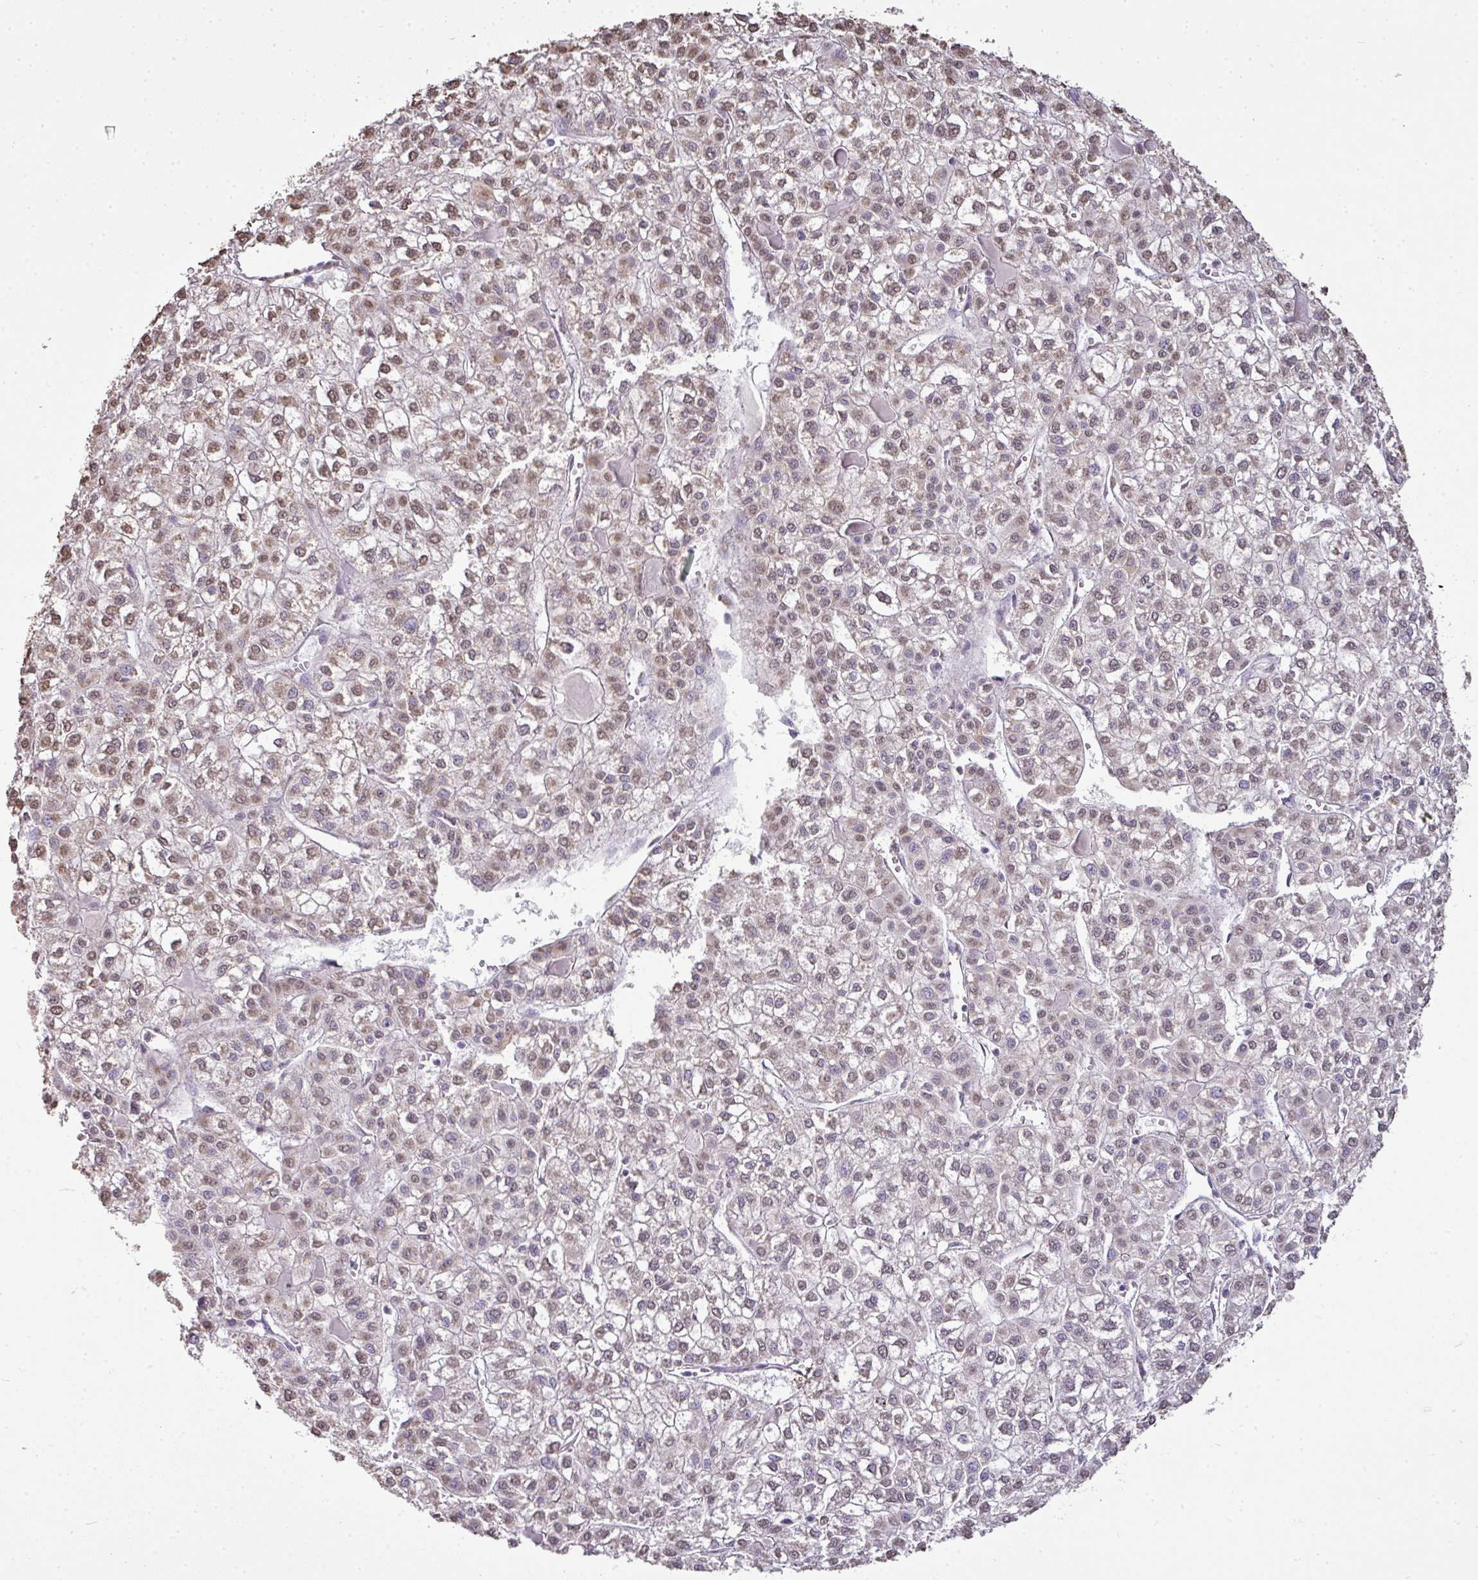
{"staining": {"intensity": "weak", "quantity": ">75%", "location": "nuclear"}, "tissue": "liver cancer", "cell_type": "Tumor cells", "image_type": "cancer", "snomed": [{"axis": "morphology", "description": "Carcinoma, Hepatocellular, NOS"}, {"axis": "topography", "description": "Liver"}], "caption": "Weak nuclear staining for a protein is present in approximately >75% of tumor cells of liver cancer (hepatocellular carcinoma) using immunohistochemistry.", "gene": "JPH2", "patient": {"sex": "female", "age": 43}}